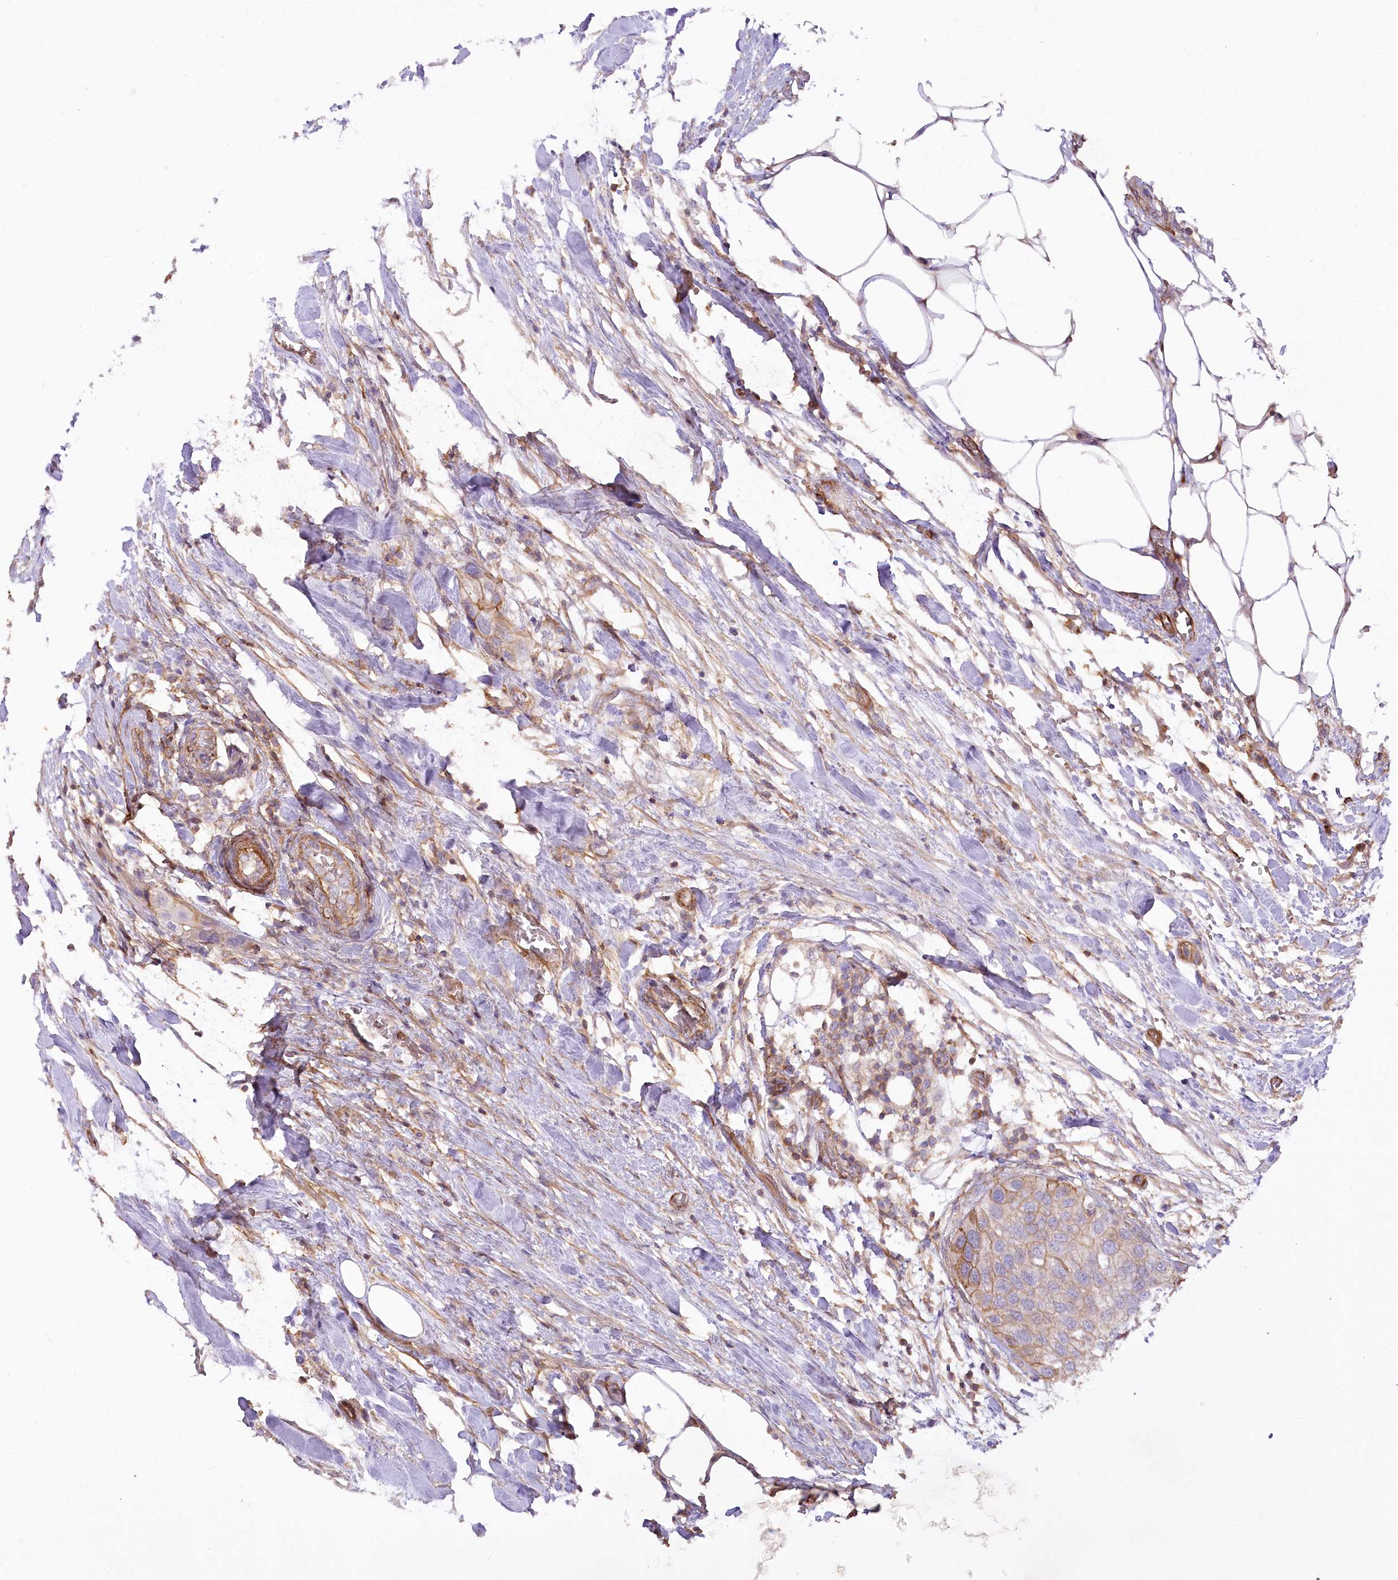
{"staining": {"intensity": "moderate", "quantity": "25%-75%", "location": "cytoplasmic/membranous"}, "tissue": "urothelial cancer", "cell_type": "Tumor cells", "image_type": "cancer", "snomed": [{"axis": "morphology", "description": "Urothelial carcinoma, High grade"}, {"axis": "topography", "description": "Urinary bladder"}], "caption": "Protein expression by immunohistochemistry (IHC) reveals moderate cytoplasmic/membranous staining in about 25%-75% of tumor cells in high-grade urothelial carcinoma.", "gene": "SYNPO2", "patient": {"sex": "male", "age": 64}}